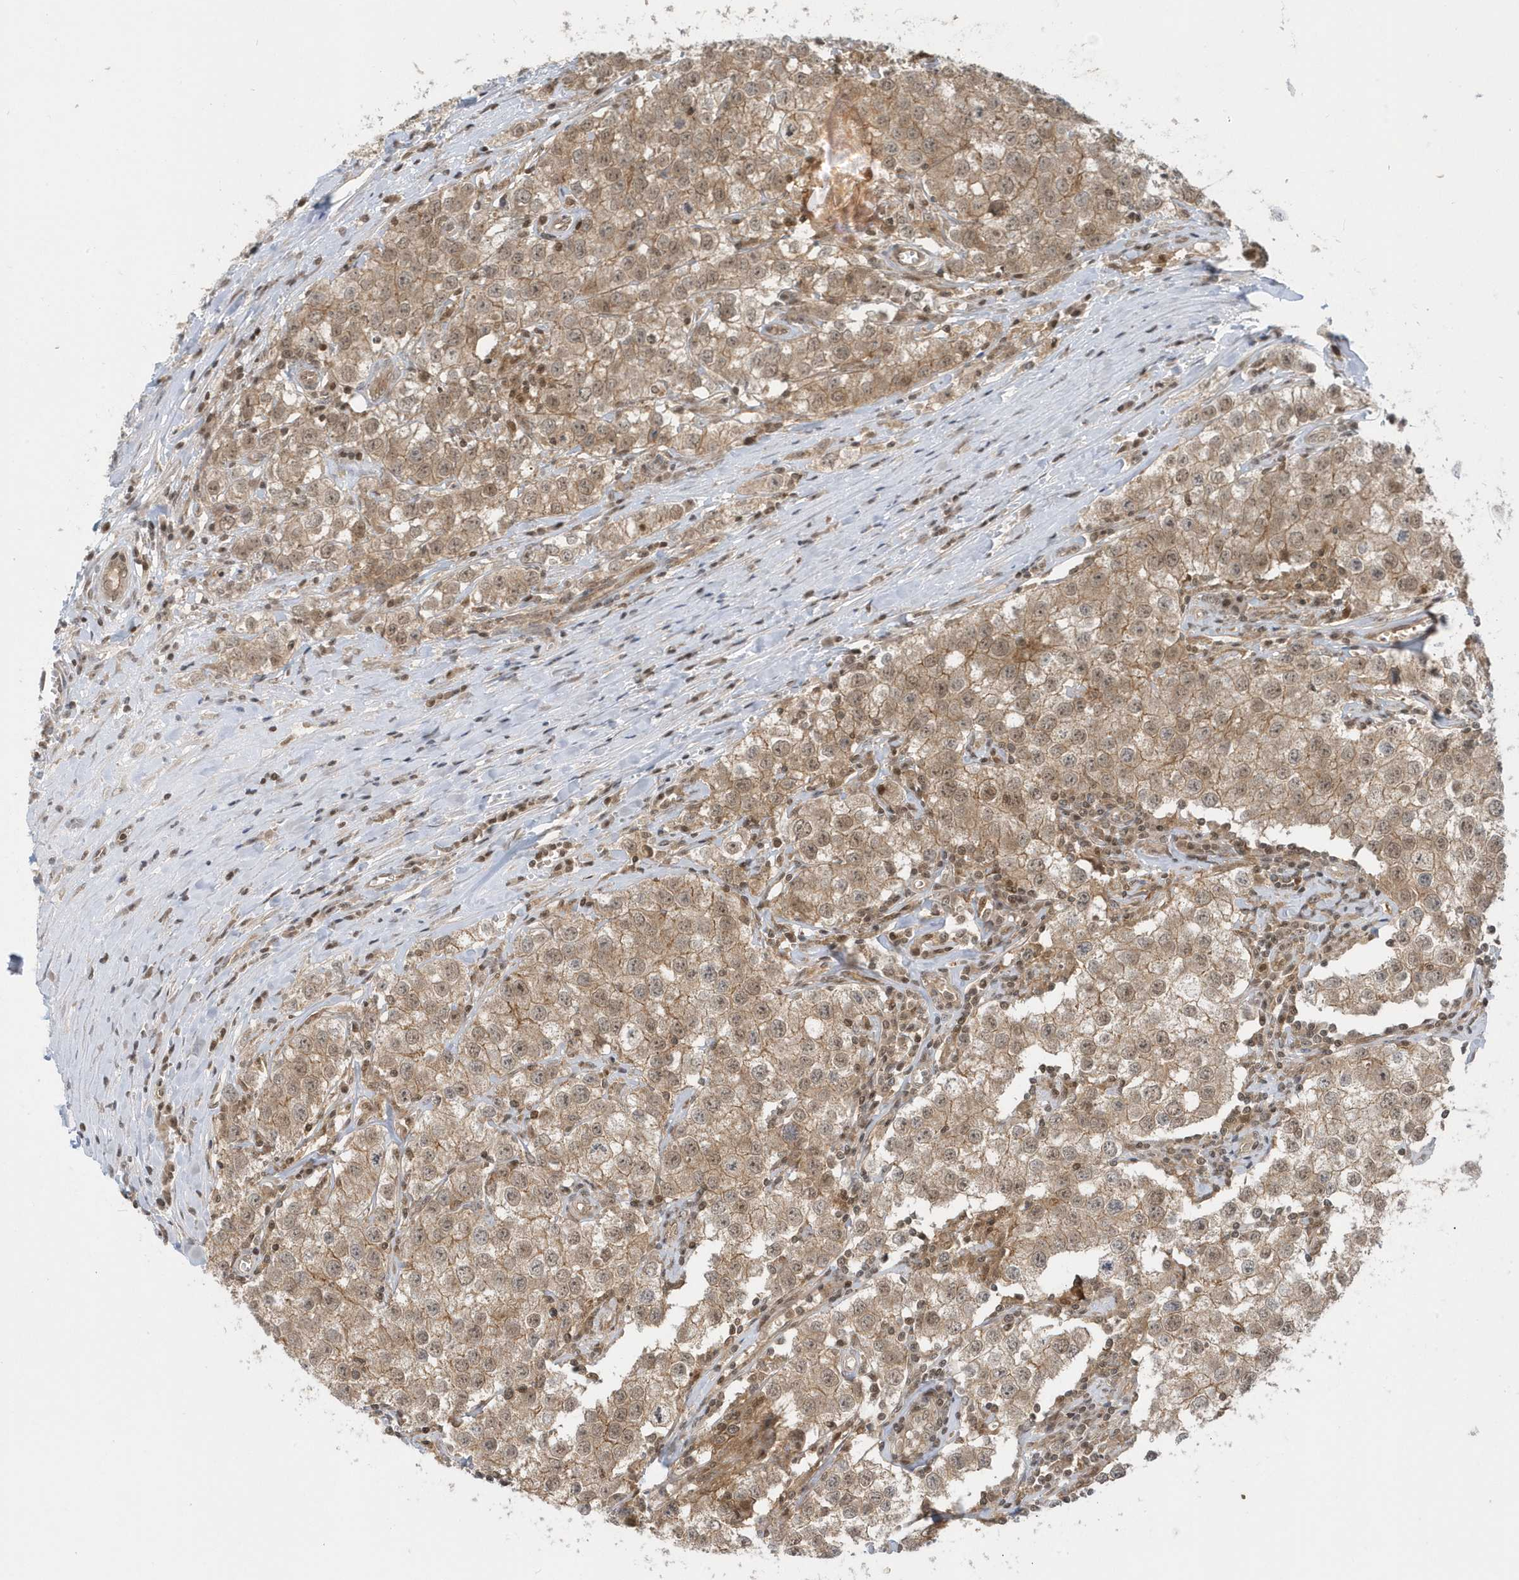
{"staining": {"intensity": "weak", "quantity": ">75%", "location": "cytoplasmic/membranous,nuclear"}, "tissue": "testis cancer", "cell_type": "Tumor cells", "image_type": "cancer", "snomed": [{"axis": "morphology", "description": "Seminoma, NOS"}, {"axis": "morphology", "description": "Carcinoma, Embryonal, NOS"}, {"axis": "topography", "description": "Testis"}], "caption": "Human testis embryonal carcinoma stained with a protein marker displays weak staining in tumor cells.", "gene": "PPP1R7", "patient": {"sex": "male", "age": 43}}